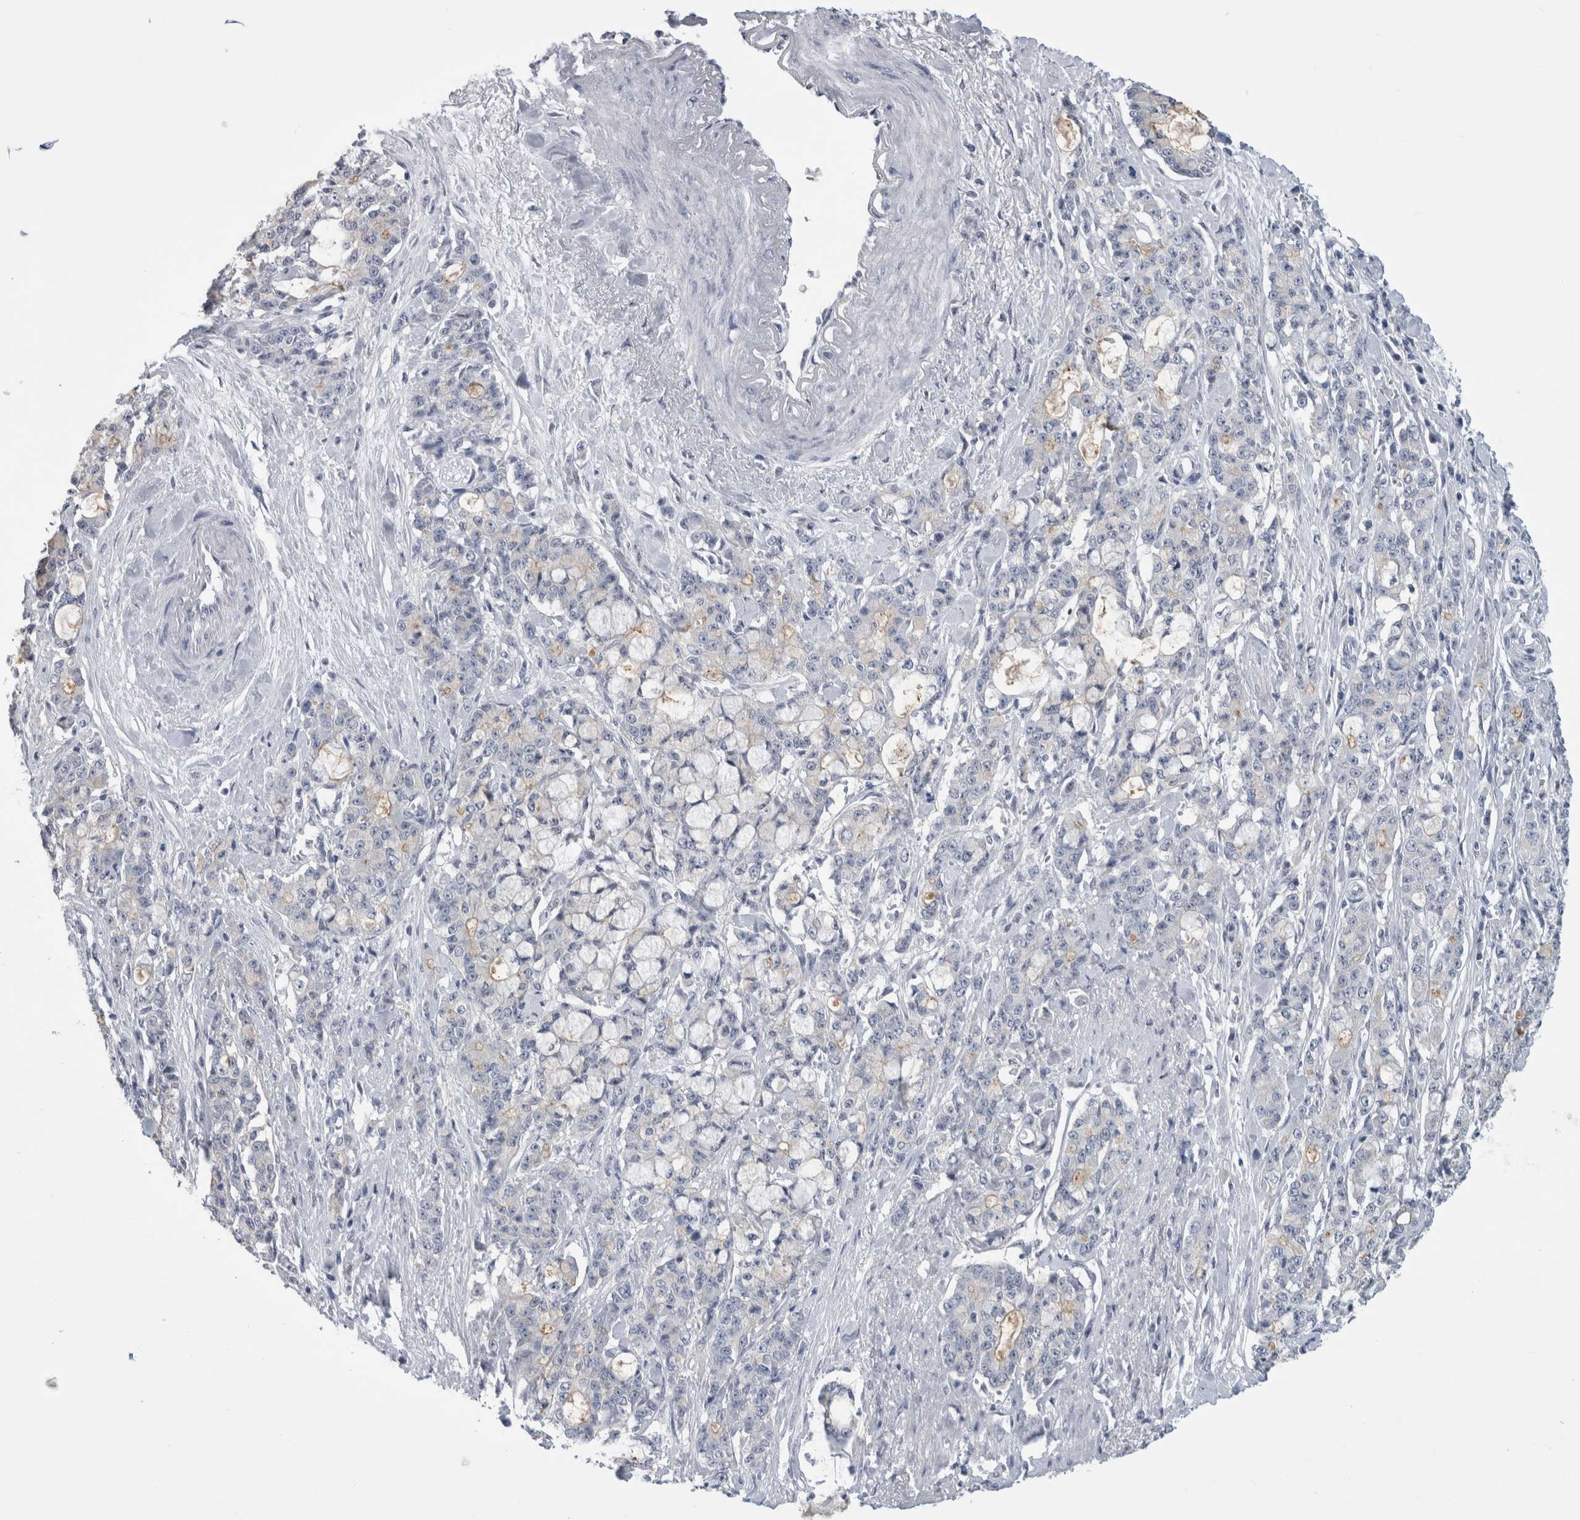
{"staining": {"intensity": "negative", "quantity": "none", "location": "none"}, "tissue": "pancreatic cancer", "cell_type": "Tumor cells", "image_type": "cancer", "snomed": [{"axis": "morphology", "description": "Adenocarcinoma, NOS"}, {"axis": "topography", "description": "Pancreas"}], "caption": "DAB (3,3'-diaminobenzidine) immunohistochemical staining of pancreatic adenocarcinoma demonstrates no significant expression in tumor cells. (Brightfield microscopy of DAB (3,3'-diaminobenzidine) immunohistochemistry at high magnification).", "gene": "ANKFY1", "patient": {"sex": "female", "age": 73}}